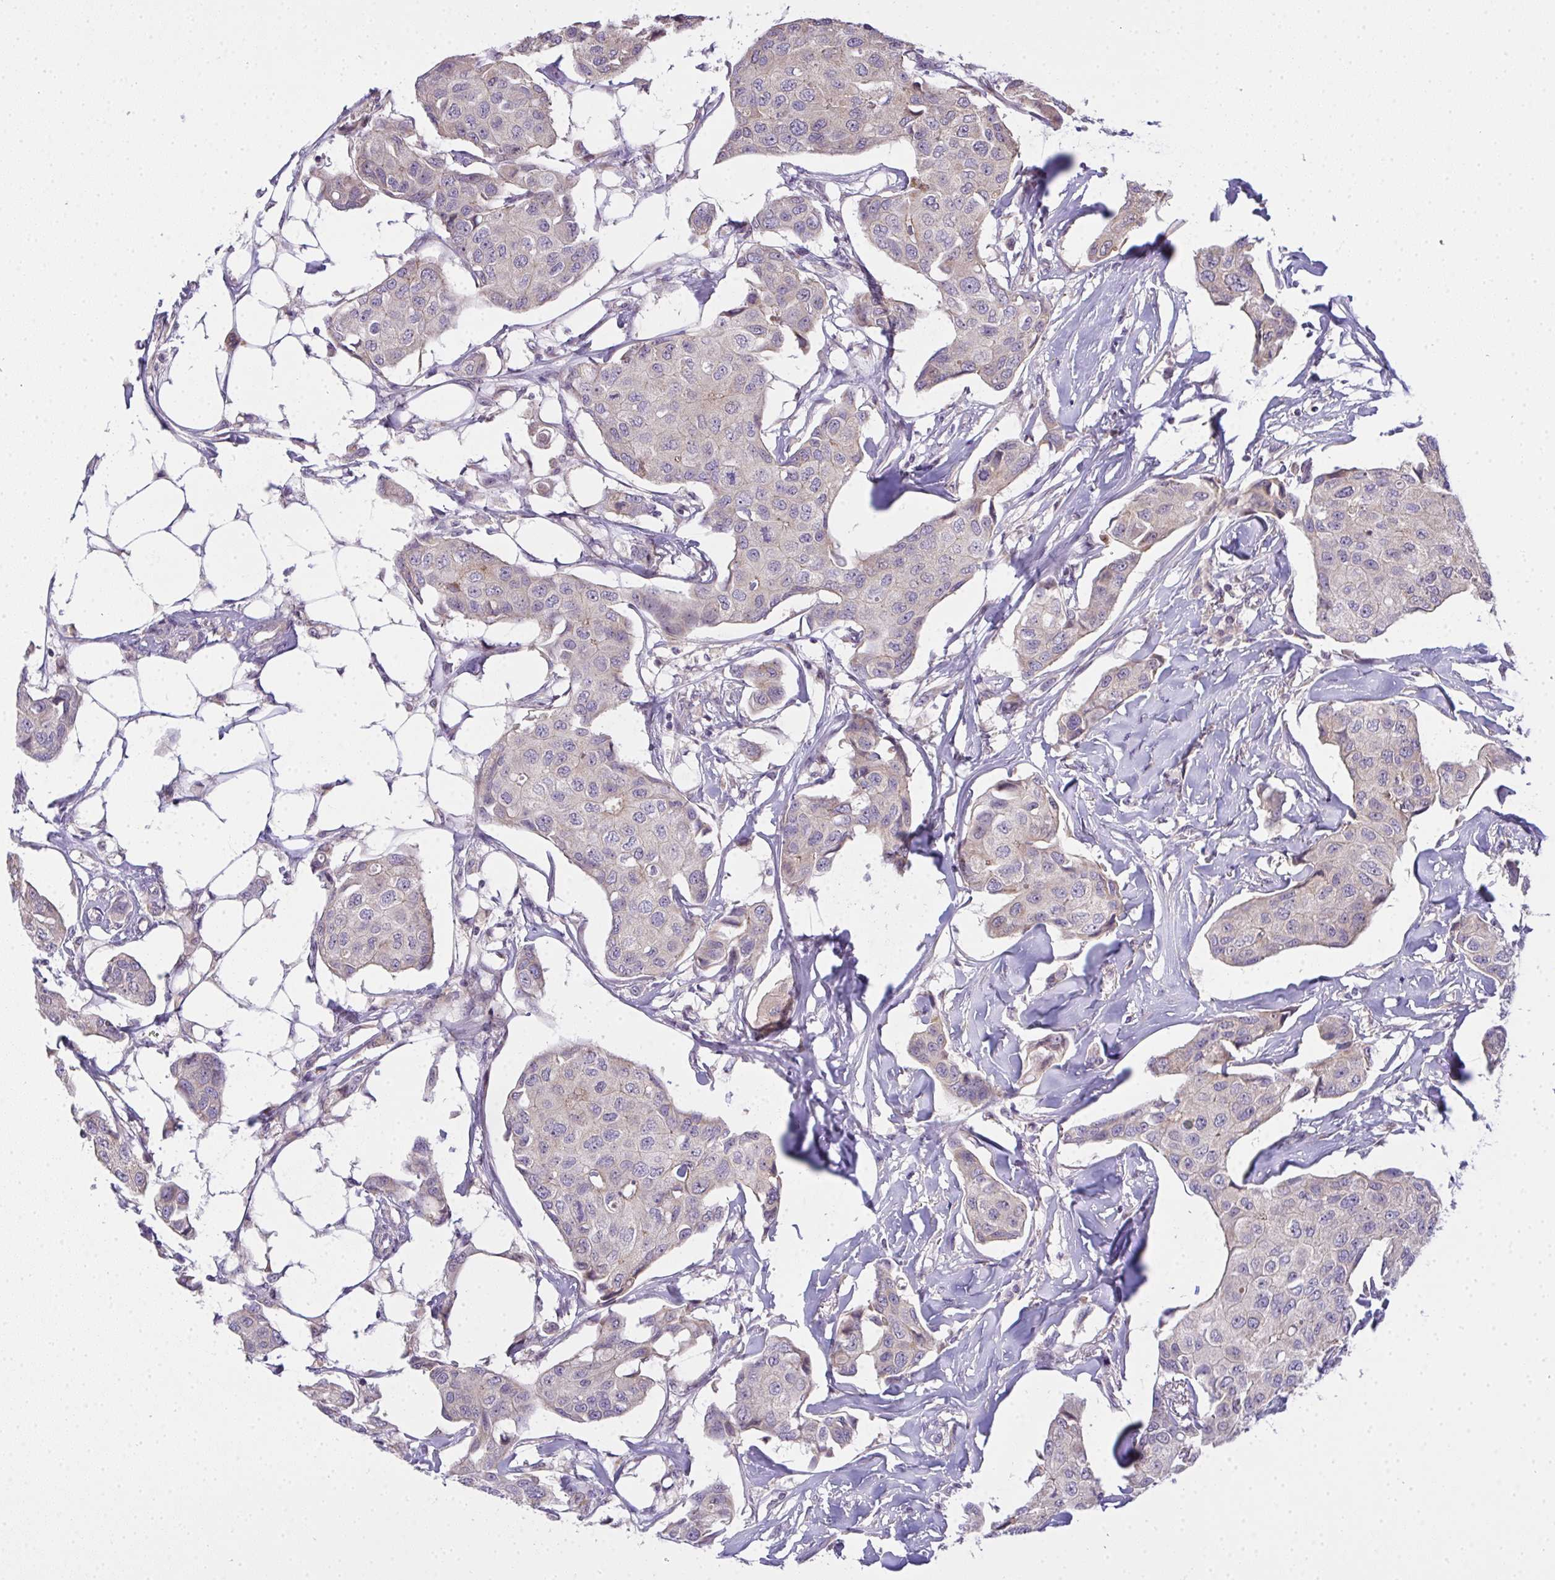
{"staining": {"intensity": "negative", "quantity": "none", "location": "none"}, "tissue": "breast cancer", "cell_type": "Tumor cells", "image_type": "cancer", "snomed": [{"axis": "morphology", "description": "Duct carcinoma"}, {"axis": "topography", "description": "Breast"}, {"axis": "topography", "description": "Lymph node"}], "caption": "Human breast cancer (infiltrating ductal carcinoma) stained for a protein using immunohistochemistry displays no staining in tumor cells.", "gene": "NT5C1A", "patient": {"sex": "female", "age": 80}}